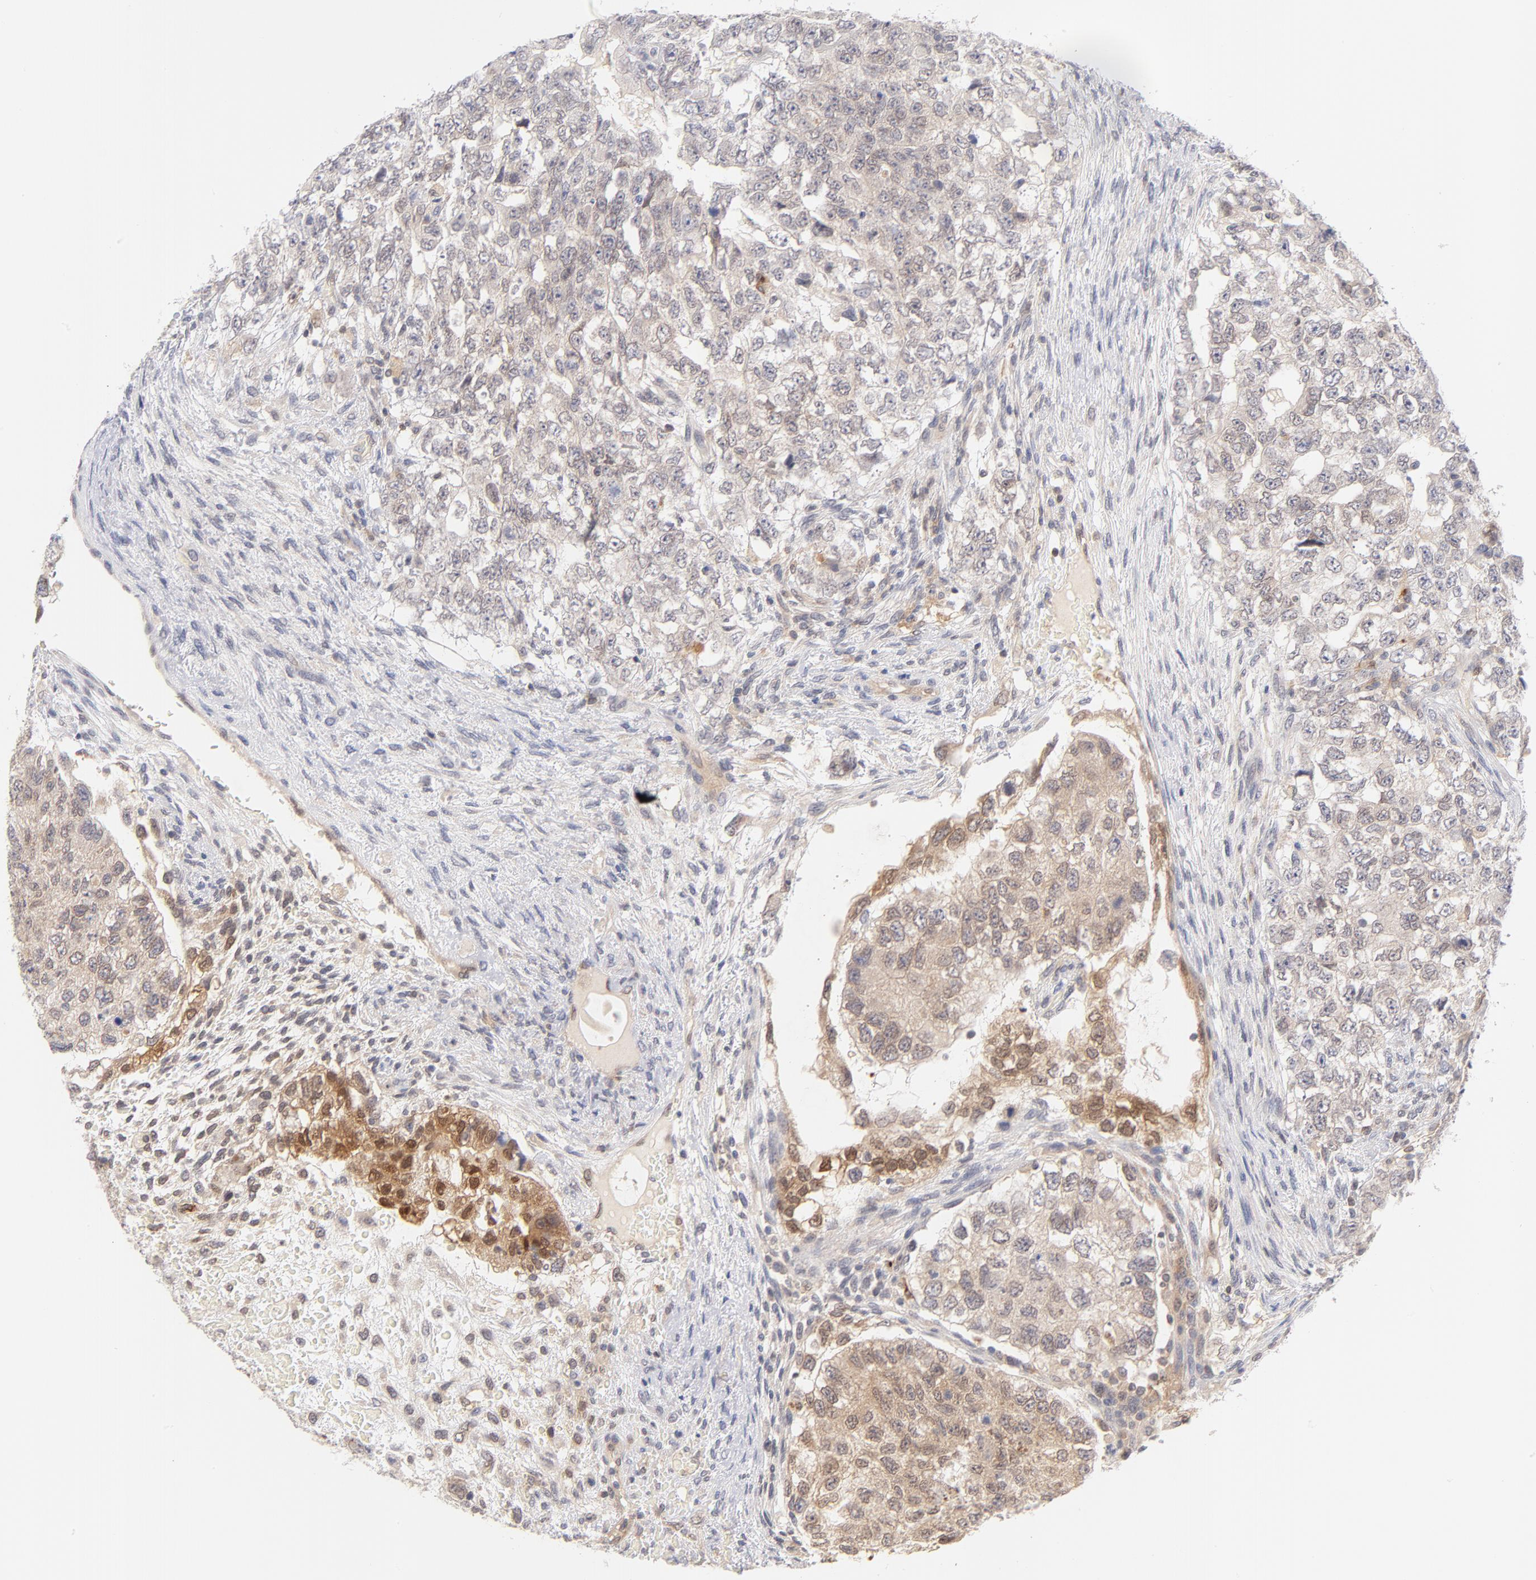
{"staining": {"intensity": "weak", "quantity": "<25%", "location": "cytoplasmic/membranous,nuclear"}, "tissue": "testis cancer", "cell_type": "Tumor cells", "image_type": "cancer", "snomed": [{"axis": "morphology", "description": "Carcinoma, Embryonal, NOS"}, {"axis": "topography", "description": "Testis"}], "caption": "DAB immunohistochemical staining of testis cancer (embryonal carcinoma) reveals no significant positivity in tumor cells. (Brightfield microscopy of DAB immunohistochemistry at high magnification).", "gene": "CASP6", "patient": {"sex": "male", "age": 36}}